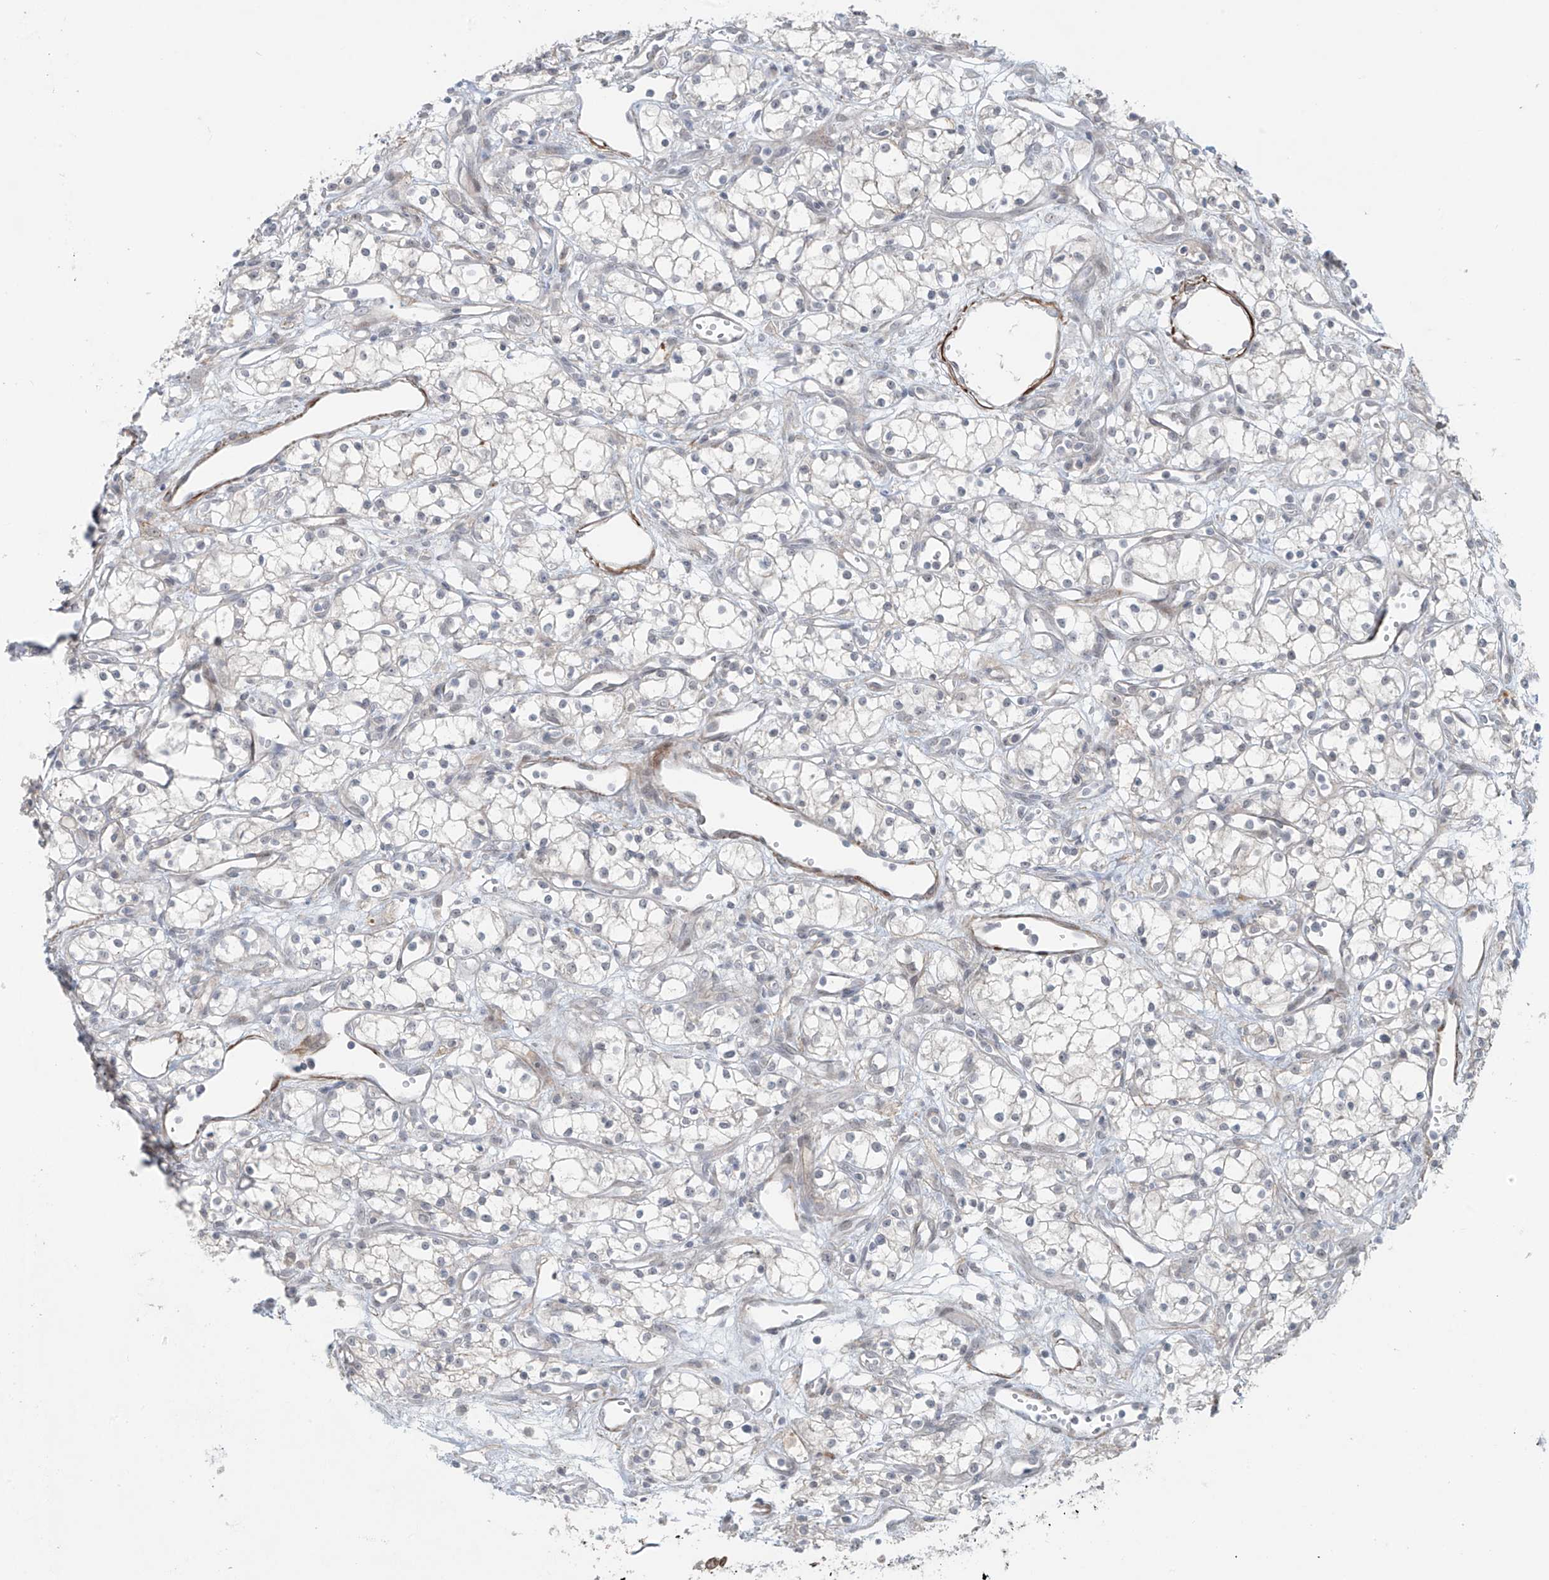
{"staining": {"intensity": "negative", "quantity": "none", "location": "none"}, "tissue": "renal cancer", "cell_type": "Tumor cells", "image_type": "cancer", "snomed": [{"axis": "morphology", "description": "Adenocarcinoma, NOS"}, {"axis": "topography", "description": "Kidney"}], "caption": "This is a image of IHC staining of adenocarcinoma (renal), which shows no staining in tumor cells.", "gene": "RASGEF1A", "patient": {"sex": "male", "age": 59}}